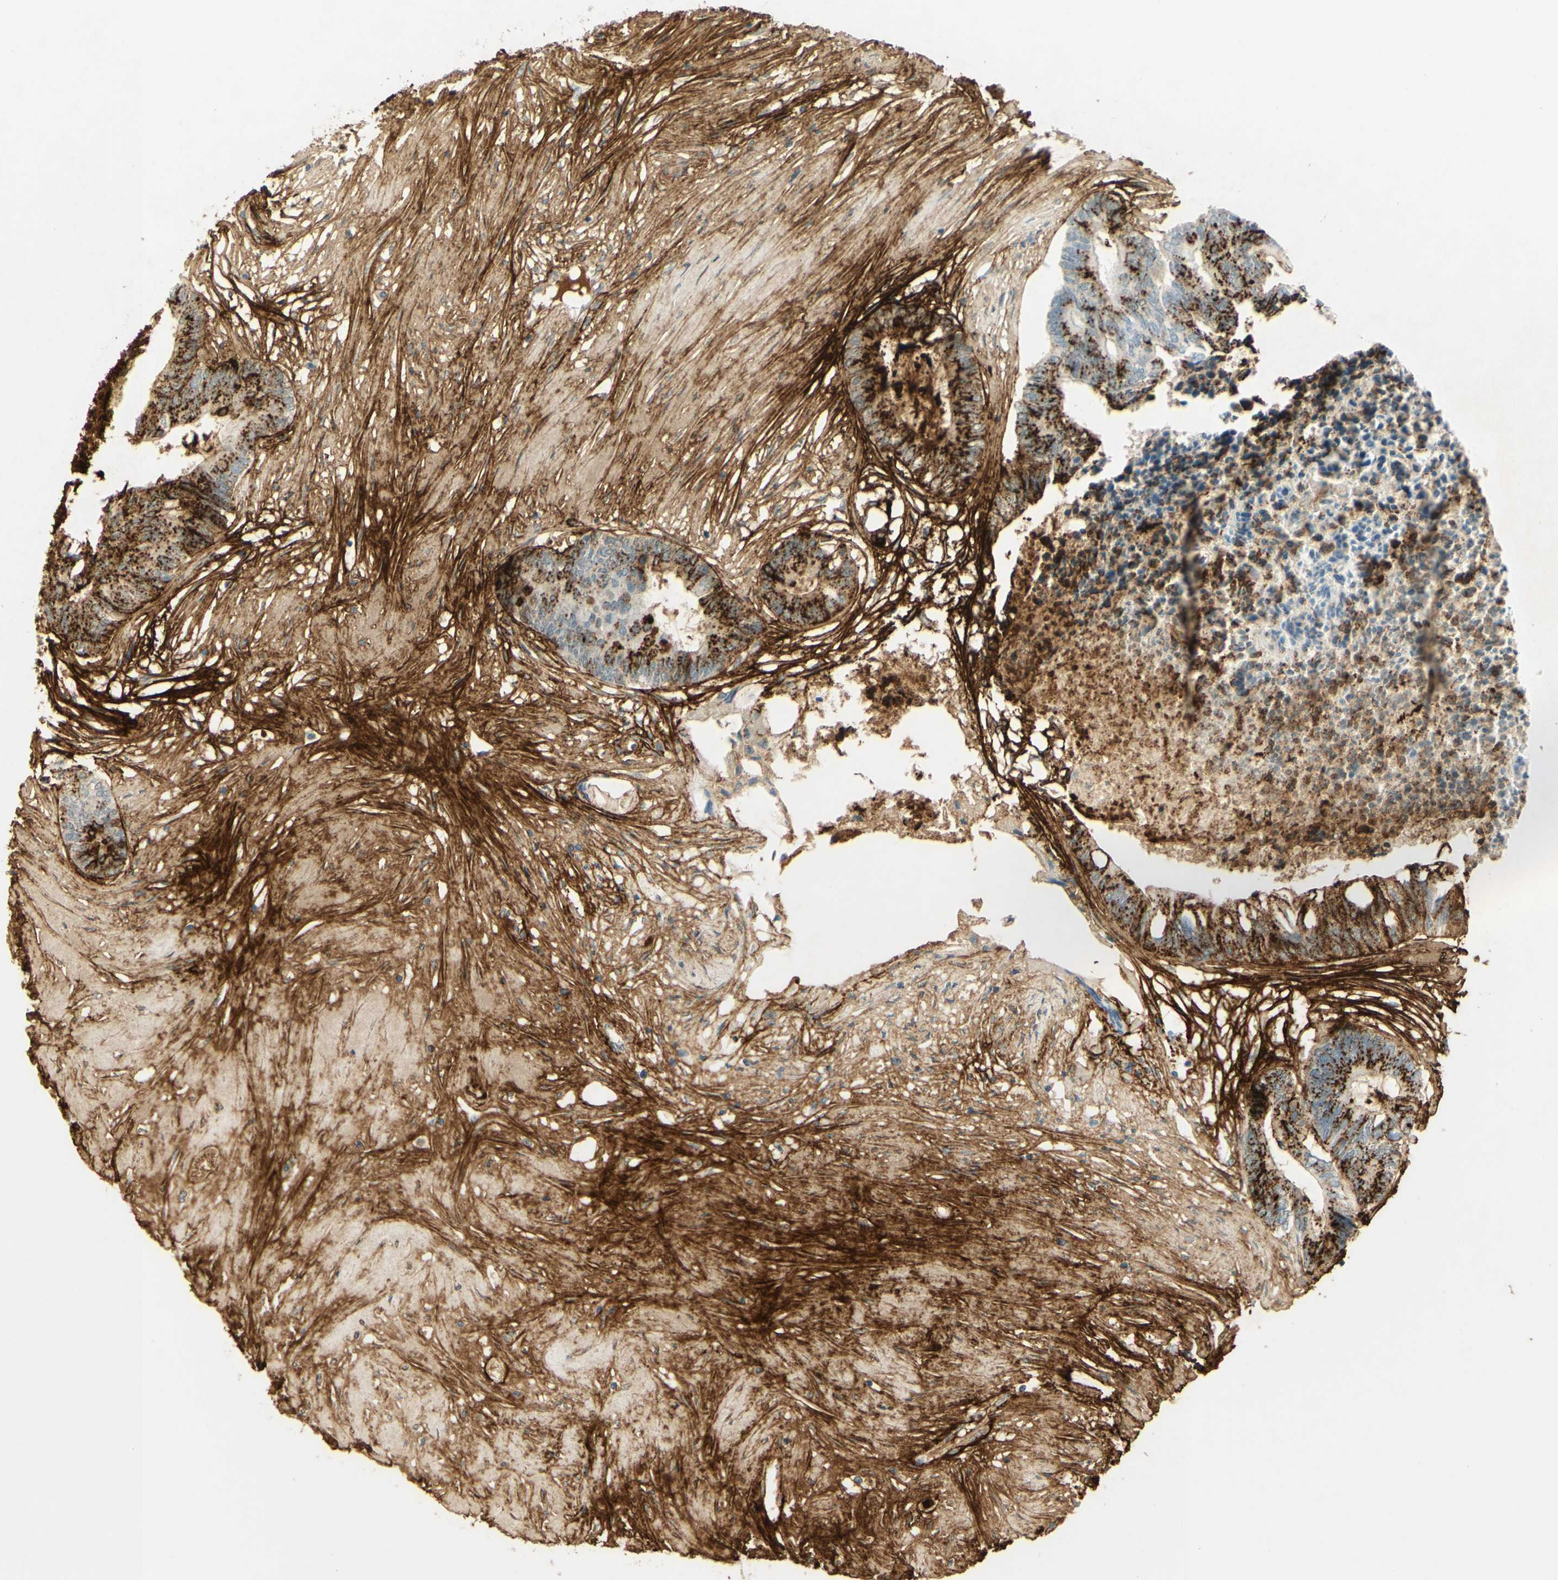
{"staining": {"intensity": "strong", "quantity": "25%-75%", "location": "cytoplasmic/membranous"}, "tissue": "colorectal cancer", "cell_type": "Tumor cells", "image_type": "cancer", "snomed": [{"axis": "morphology", "description": "Adenocarcinoma, NOS"}, {"axis": "topography", "description": "Rectum"}], "caption": "The image shows a brown stain indicating the presence of a protein in the cytoplasmic/membranous of tumor cells in colorectal cancer (adenocarcinoma).", "gene": "TNN", "patient": {"sex": "male", "age": 63}}